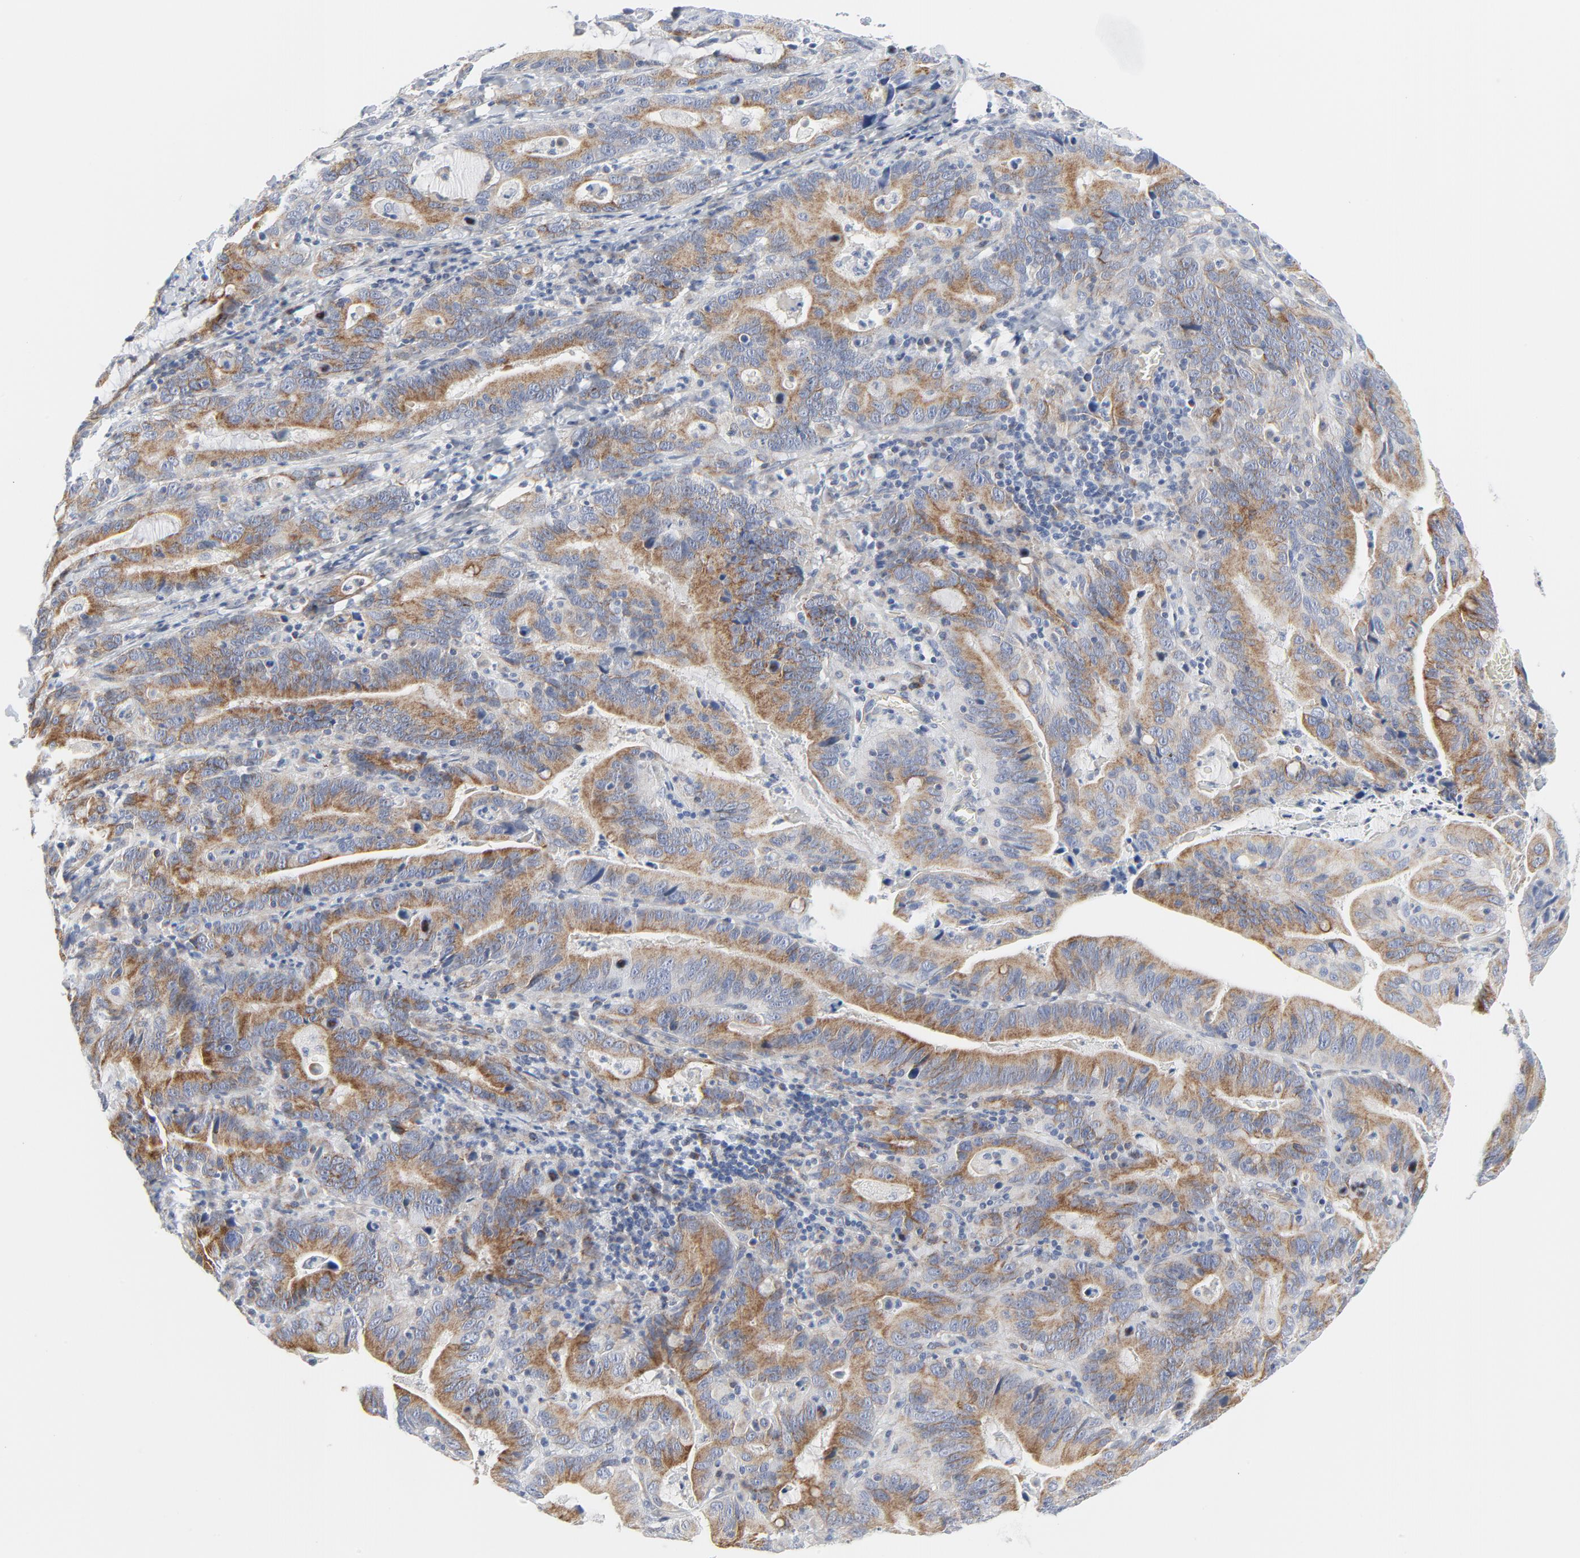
{"staining": {"intensity": "moderate", "quantity": ">75%", "location": "cytoplasmic/membranous"}, "tissue": "stomach cancer", "cell_type": "Tumor cells", "image_type": "cancer", "snomed": [{"axis": "morphology", "description": "Adenocarcinoma, NOS"}, {"axis": "topography", "description": "Stomach, upper"}], "caption": "Stomach cancer (adenocarcinoma) tissue shows moderate cytoplasmic/membranous staining in about >75% of tumor cells (DAB = brown stain, brightfield microscopy at high magnification).", "gene": "TUBB1", "patient": {"sex": "male", "age": 63}}